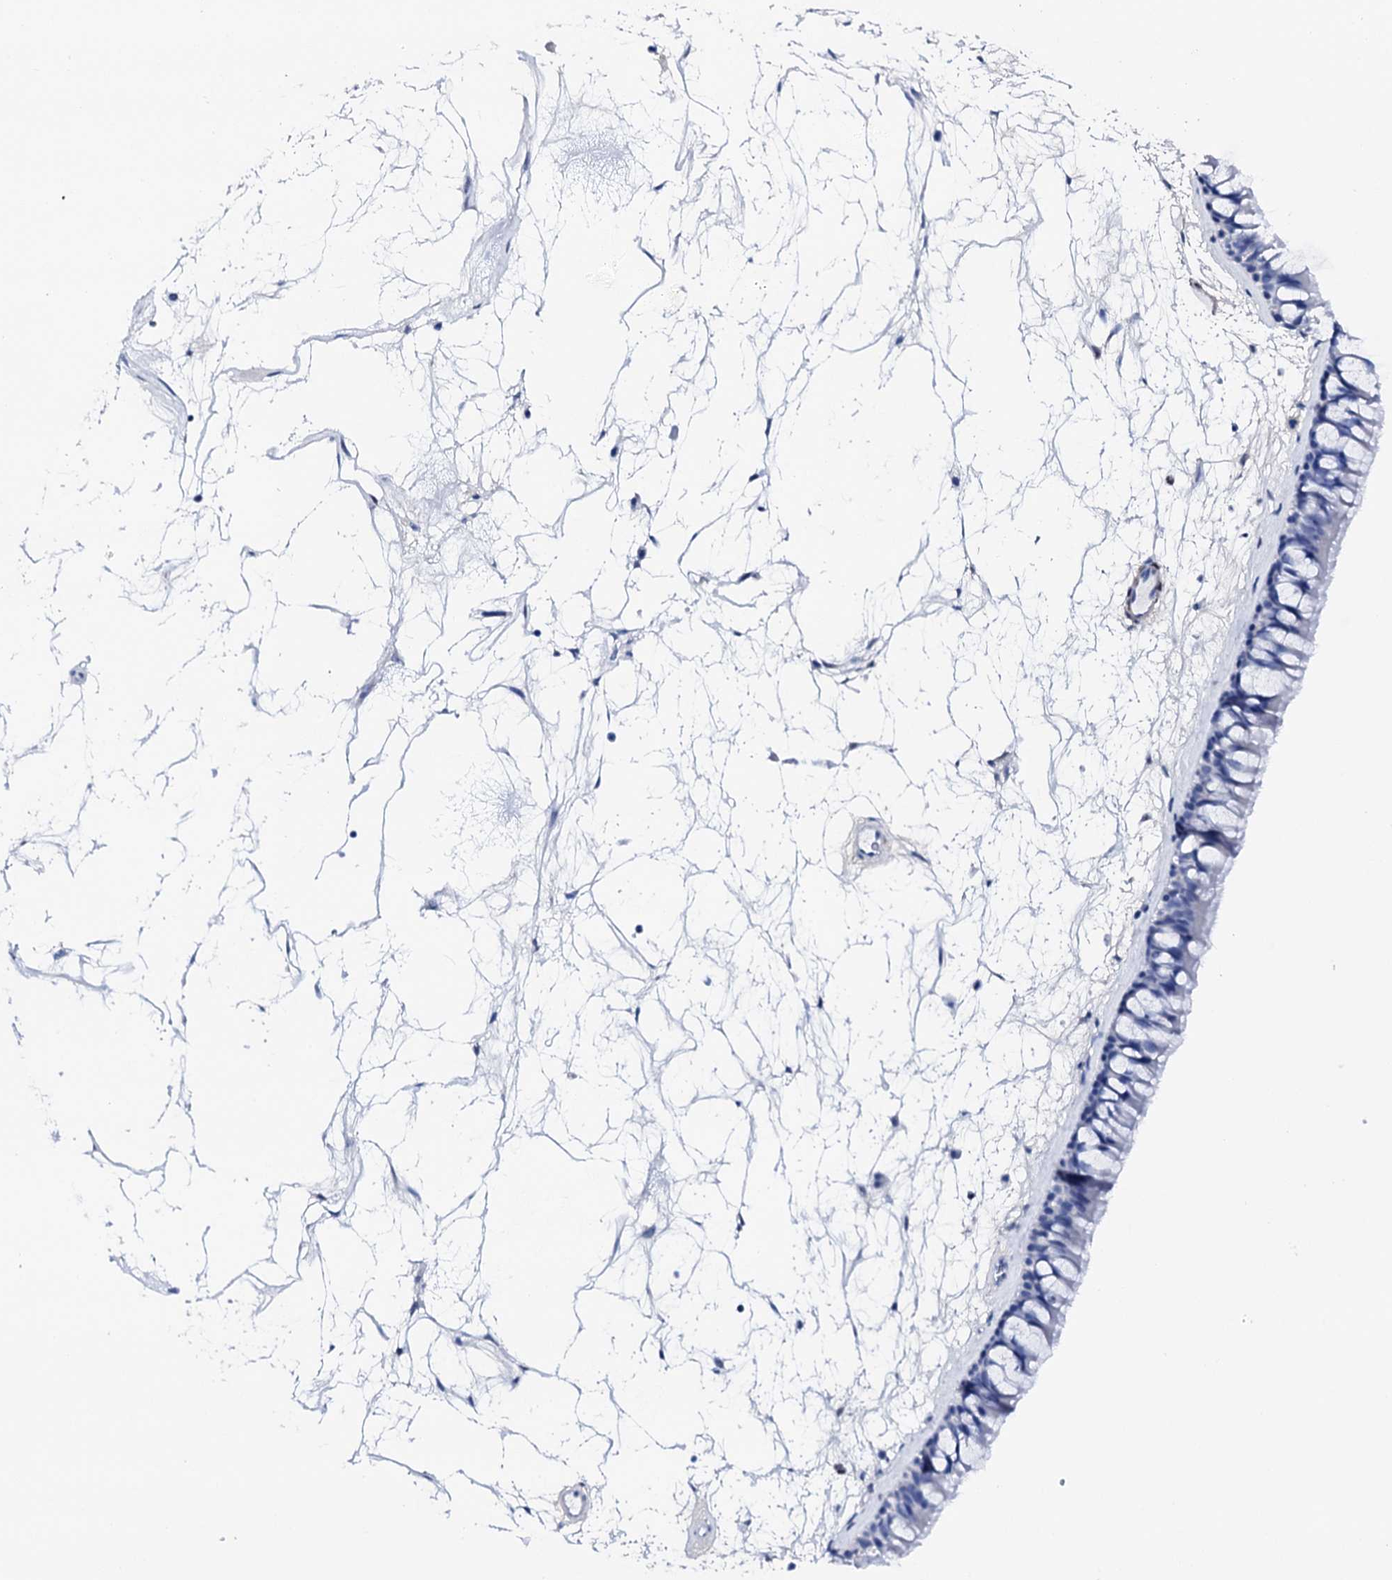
{"staining": {"intensity": "negative", "quantity": "none", "location": "none"}, "tissue": "nasopharynx", "cell_type": "Respiratory epithelial cells", "image_type": "normal", "snomed": [{"axis": "morphology", "description": "Normal tissue, NOS"}, {"axis": "topography", "description": "Nasopharynx"}], "caption": "Immunohistochemistry (IHC) of normal nasopharynx exhibits no expression in respiratory epithelial cells. (Stains: DAB (3,3'-diaminobenzidine) immunohistochemistry (IHC) with hematoxylin counter stain, Microscopy: brightfield microscopy at high magnification).", "gene": "NRIP2", "patient": {"sex": "male", "age": 64}}